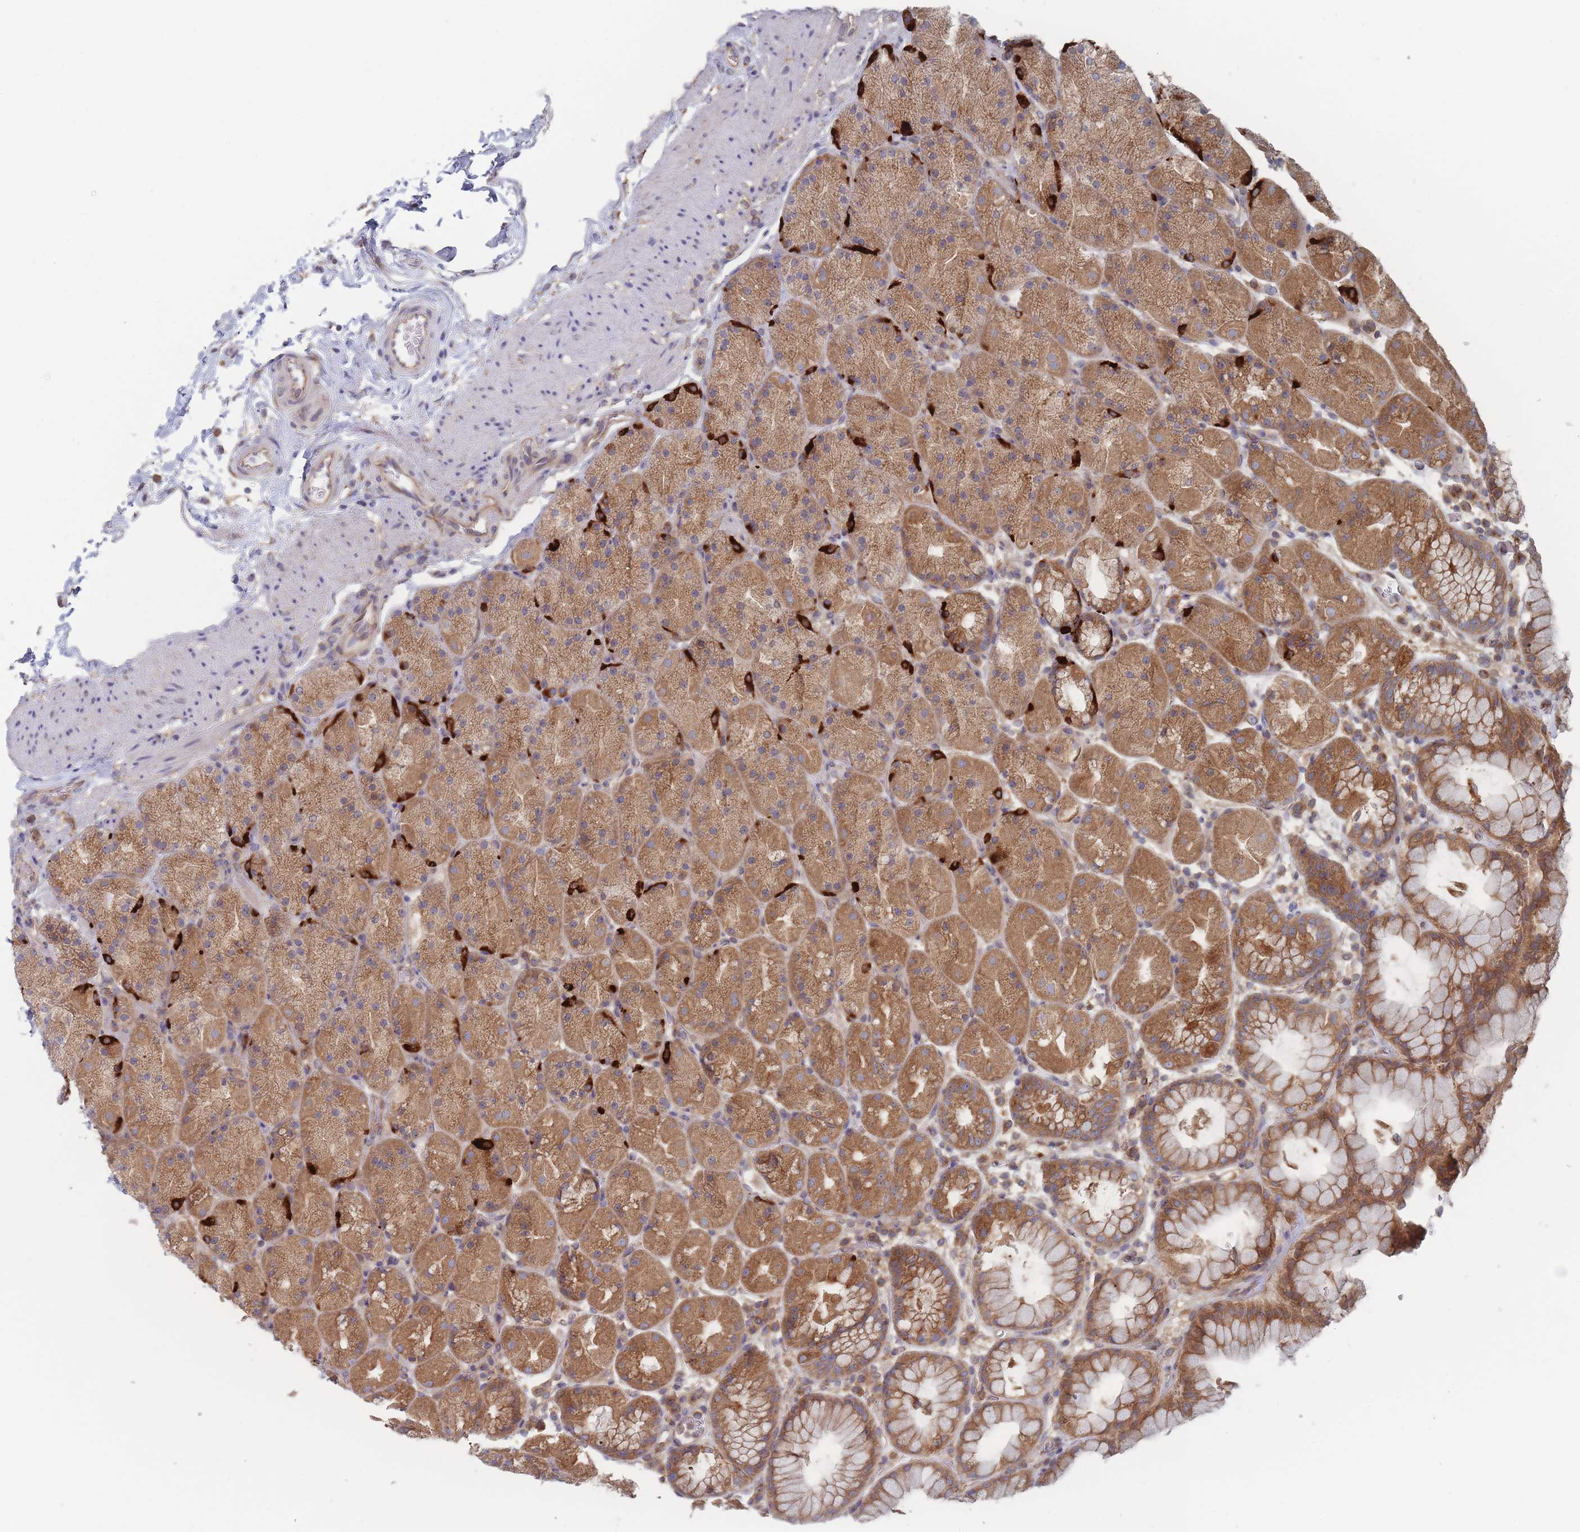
{"staining": {"intensity": "moderate", "quantity": ">75%", "location": "cytoplasmic/membranous"}, "tissue": "stomach", "cell_type": "Glandular cells", "image_type": "normal", "snomed": [{"axis": "morphology", "description": "Normal tissue, NOS"}, {"axis": "topography", "description": "Stomach, upper"}, {"axis": "topography", "description": "Stomach, lower"}], "caption": "An immunohistochemistry (IHC) image of benign tissue is shown. Protein staining in brown highlights moderate cytoplasmic/membranous positivity in stomach within glandular cells. (DAB (3,3'-diaminobenzidine) = brown stain, brightfield microscopy at high magnification).", "gene": "KDSR", "patient": {"sex": "male", "age": 67}}